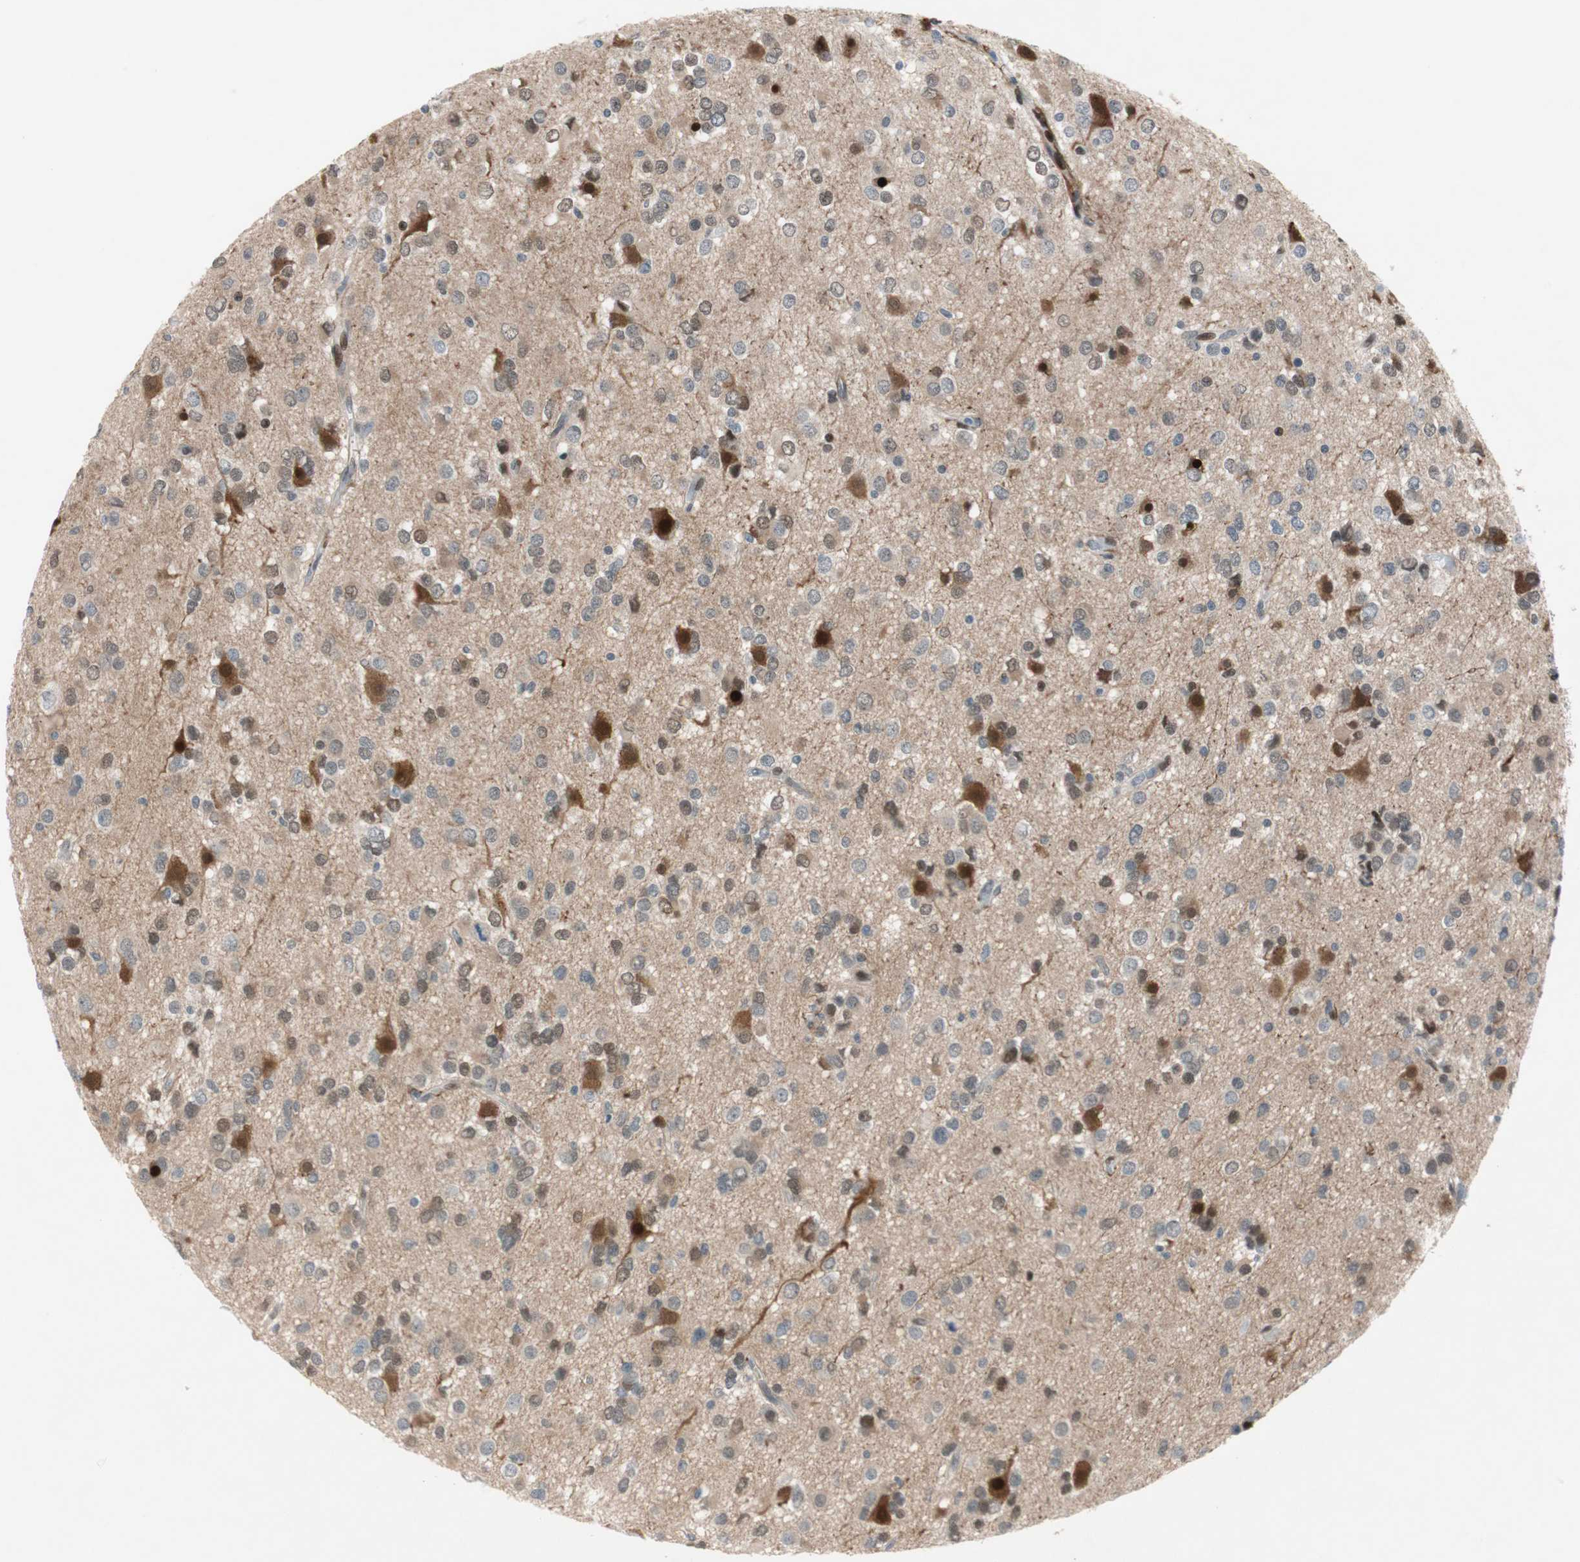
{"staining": {"intensity": "strong", "quantity": "<25%", "location": "nuclear"}, "tissue": "glioma", "cell_type": "Tumor cells", "image_type": "cancer", "snomed": [{"axis": "morphology", "description": "Glioma, malignant, Low grade"}, {"axis": "topography", "description": "Brain"}], "caption": "A photomicrograph showing strong nuclear staining in about <25% of tumor cells in glioma, as visualized by brown immunohistochemical staining.", "gene": "FBXO44", "patient": {"sex": "male", "age": 42}}